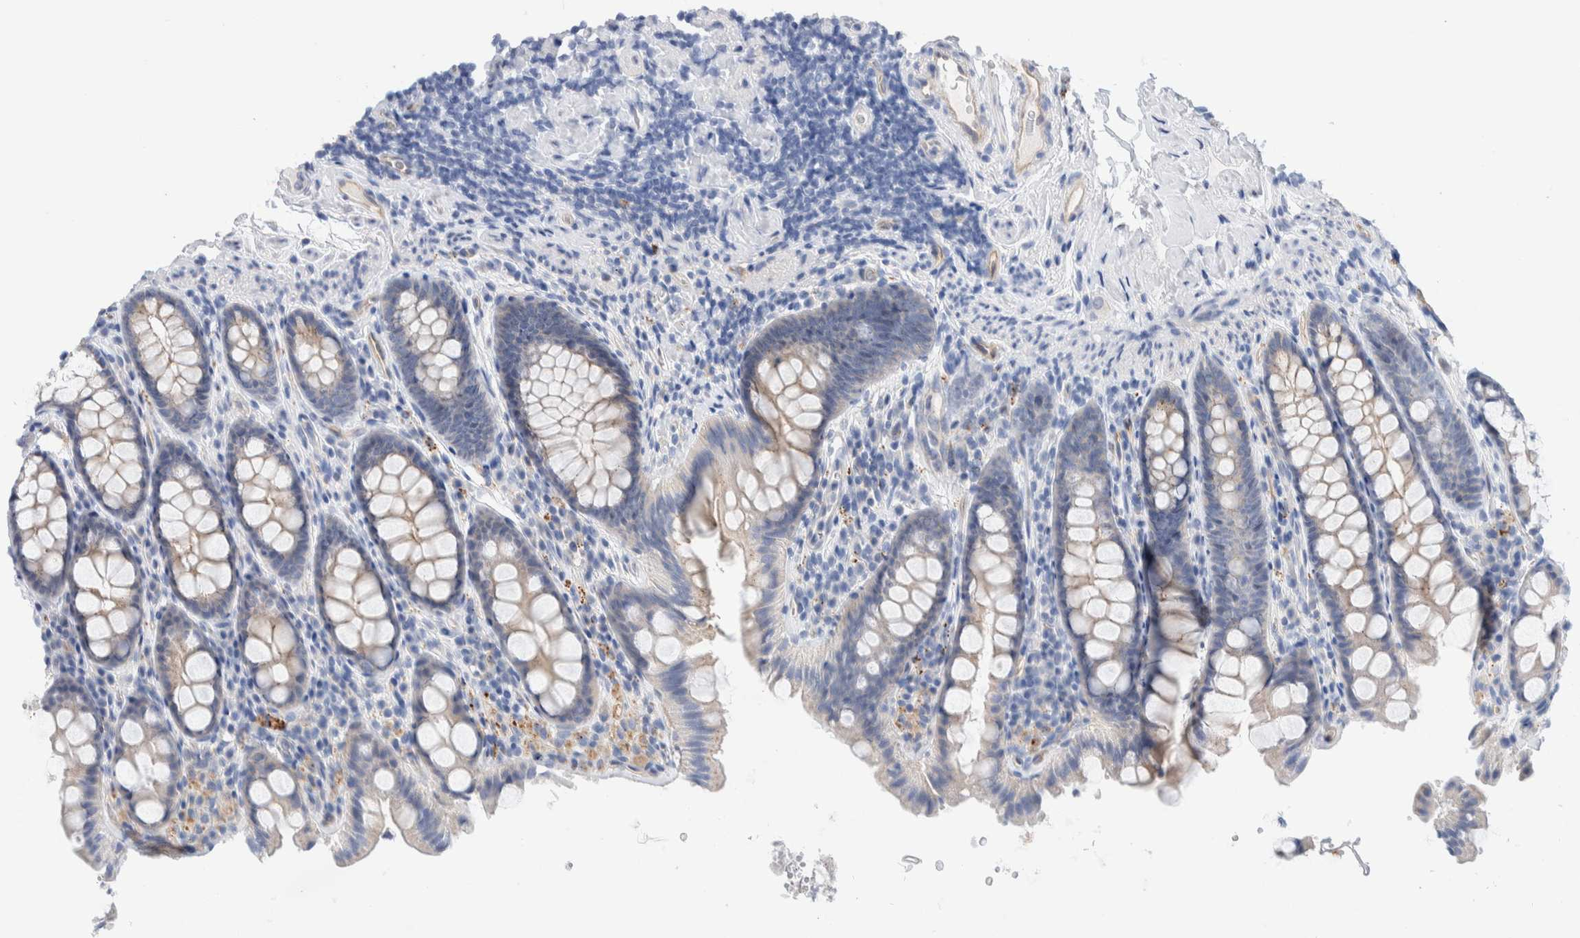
{"staining": {"intensity": "weak", "quantity": ">75%", "location": "cytoplasmic/membranous"}, "tissue": "colon", "cell_type": "Endothelial cells", "image_type": "normal", "snomed": [{"axis": "morphology", "description": "Normal tissue, NOS"}, {"axis": "topography", "description": "Colon"}, {"axis": "topography", "description": "Peripheral nerve tissue"}], "caption": "Unremarkable colon demonstrates weak cytoplasmic/membranous expression in about >75% of endothelial cells.", "gene": "METRNL", "patient": {"sex": "female", "age": 61}}